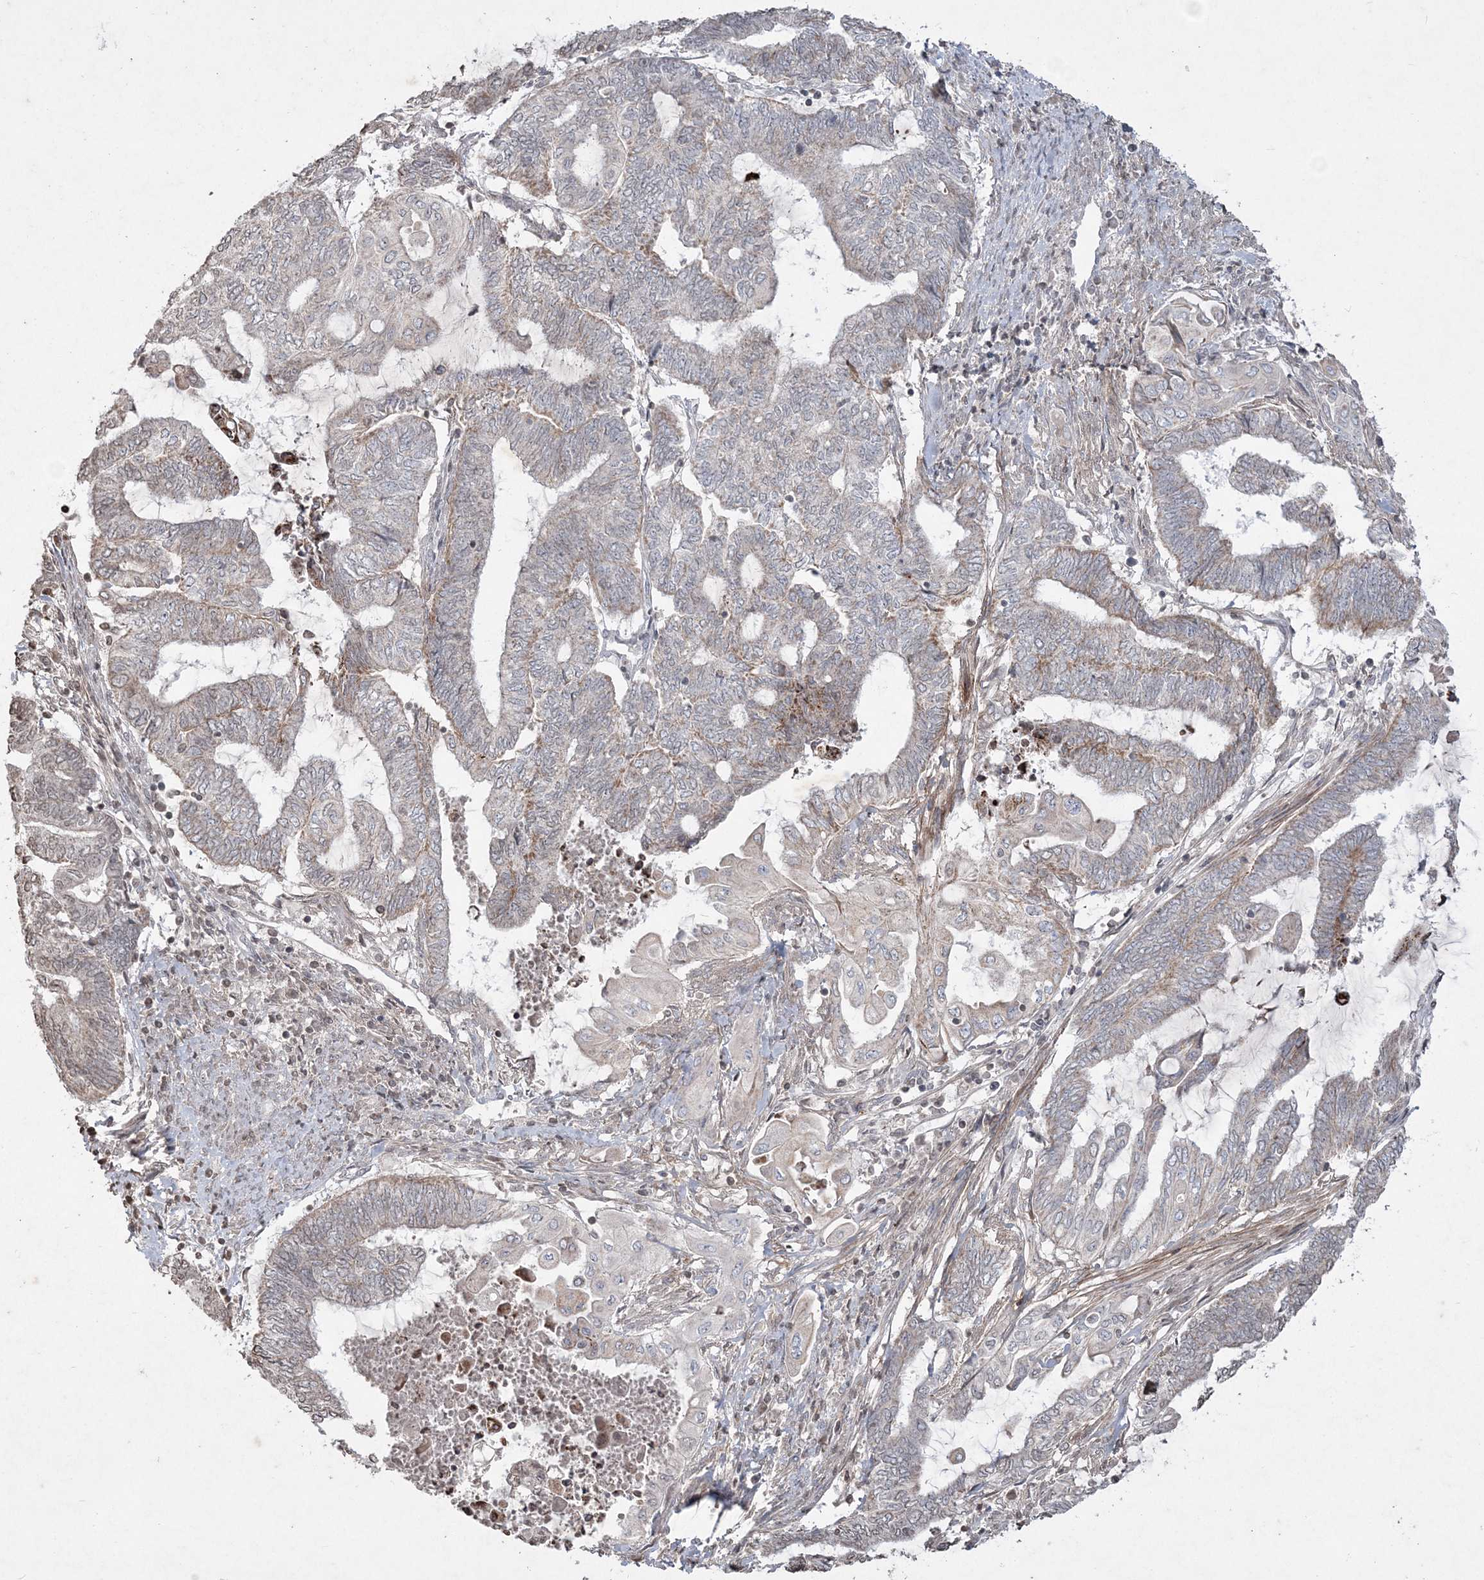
{"staining": {"intensity": "negative", "quantity": "none", "location": "none"}, "tissue": "endometrial cancer", "cell_type": "Tumor cells", "image_type": "cancer", "snomed": [{"axis": "morphology", "description": "Adenocarcinoma, NOS"}, {"axis": "topography", "description": "Uterus"}, {"axis": "topography", "description": "Endometrium"}], "caption": "Tumor cells are negative for brown protein staining in endometrial adenocarcinoma.", "gene": "TTC7A", "patient": {"sex": "female", "age": 70}}